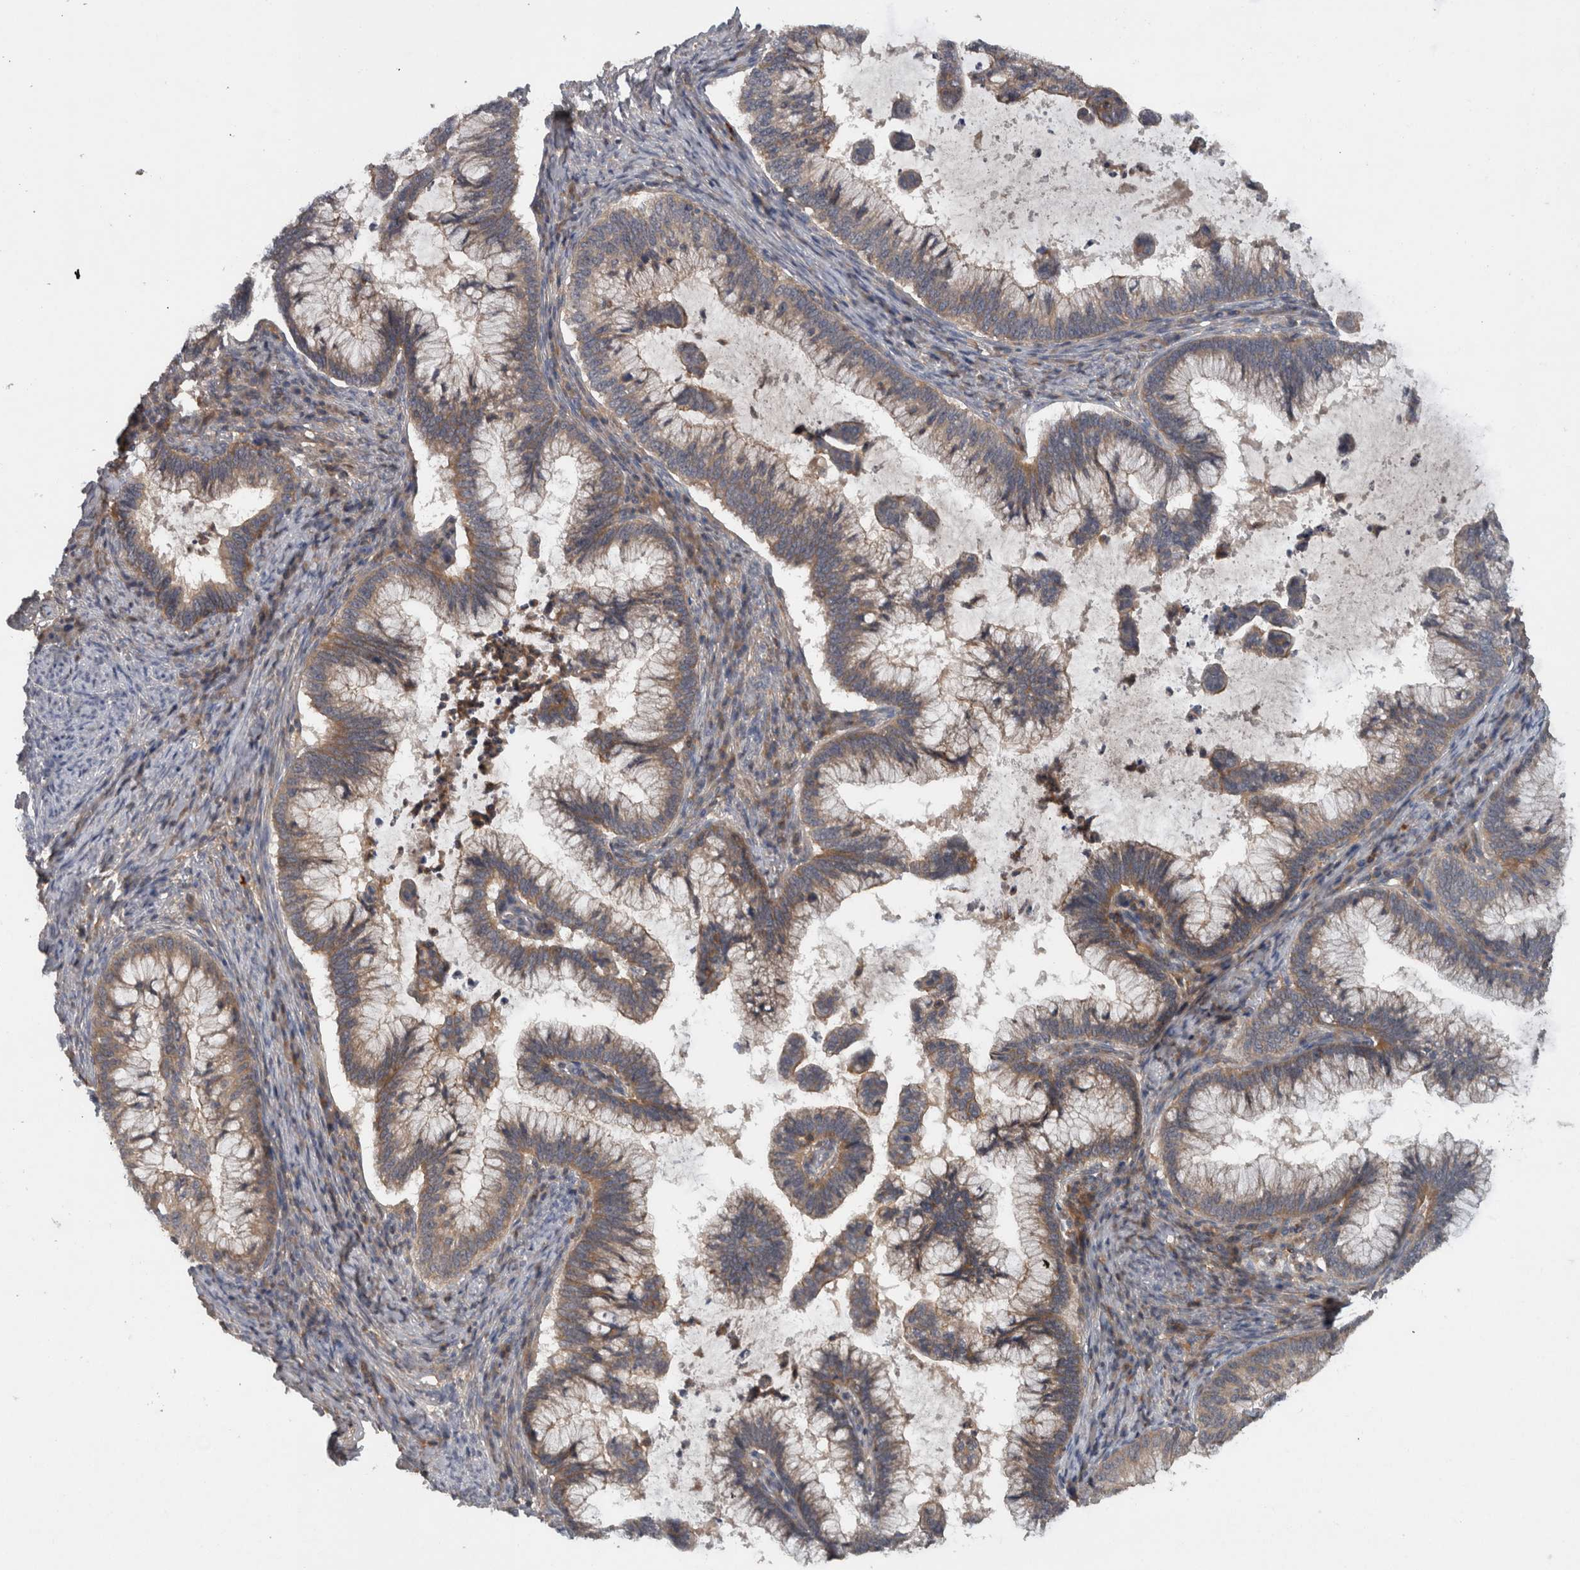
{"staining": {"intensity": "weak", "quantity": ">75%", "location": "cytoplasmic/membranous"}, "tissue": "cervical cancer", "cell_type": "Tumor cells", "image_type": "cancer", "snomed": [{"axis": "morphology", "description": "Adenocarcinoma, NOS"}, {"axis": "topography", "description": "Cervix"}], "caption": "The immunohistochemical stain labels weak cytoplasmic/membranous expression in tumor cells of cervical cancer (adenocarcinoma) tissue.", "gene": "SCARA5", "patient": {"sex": "female", "age": 36}}